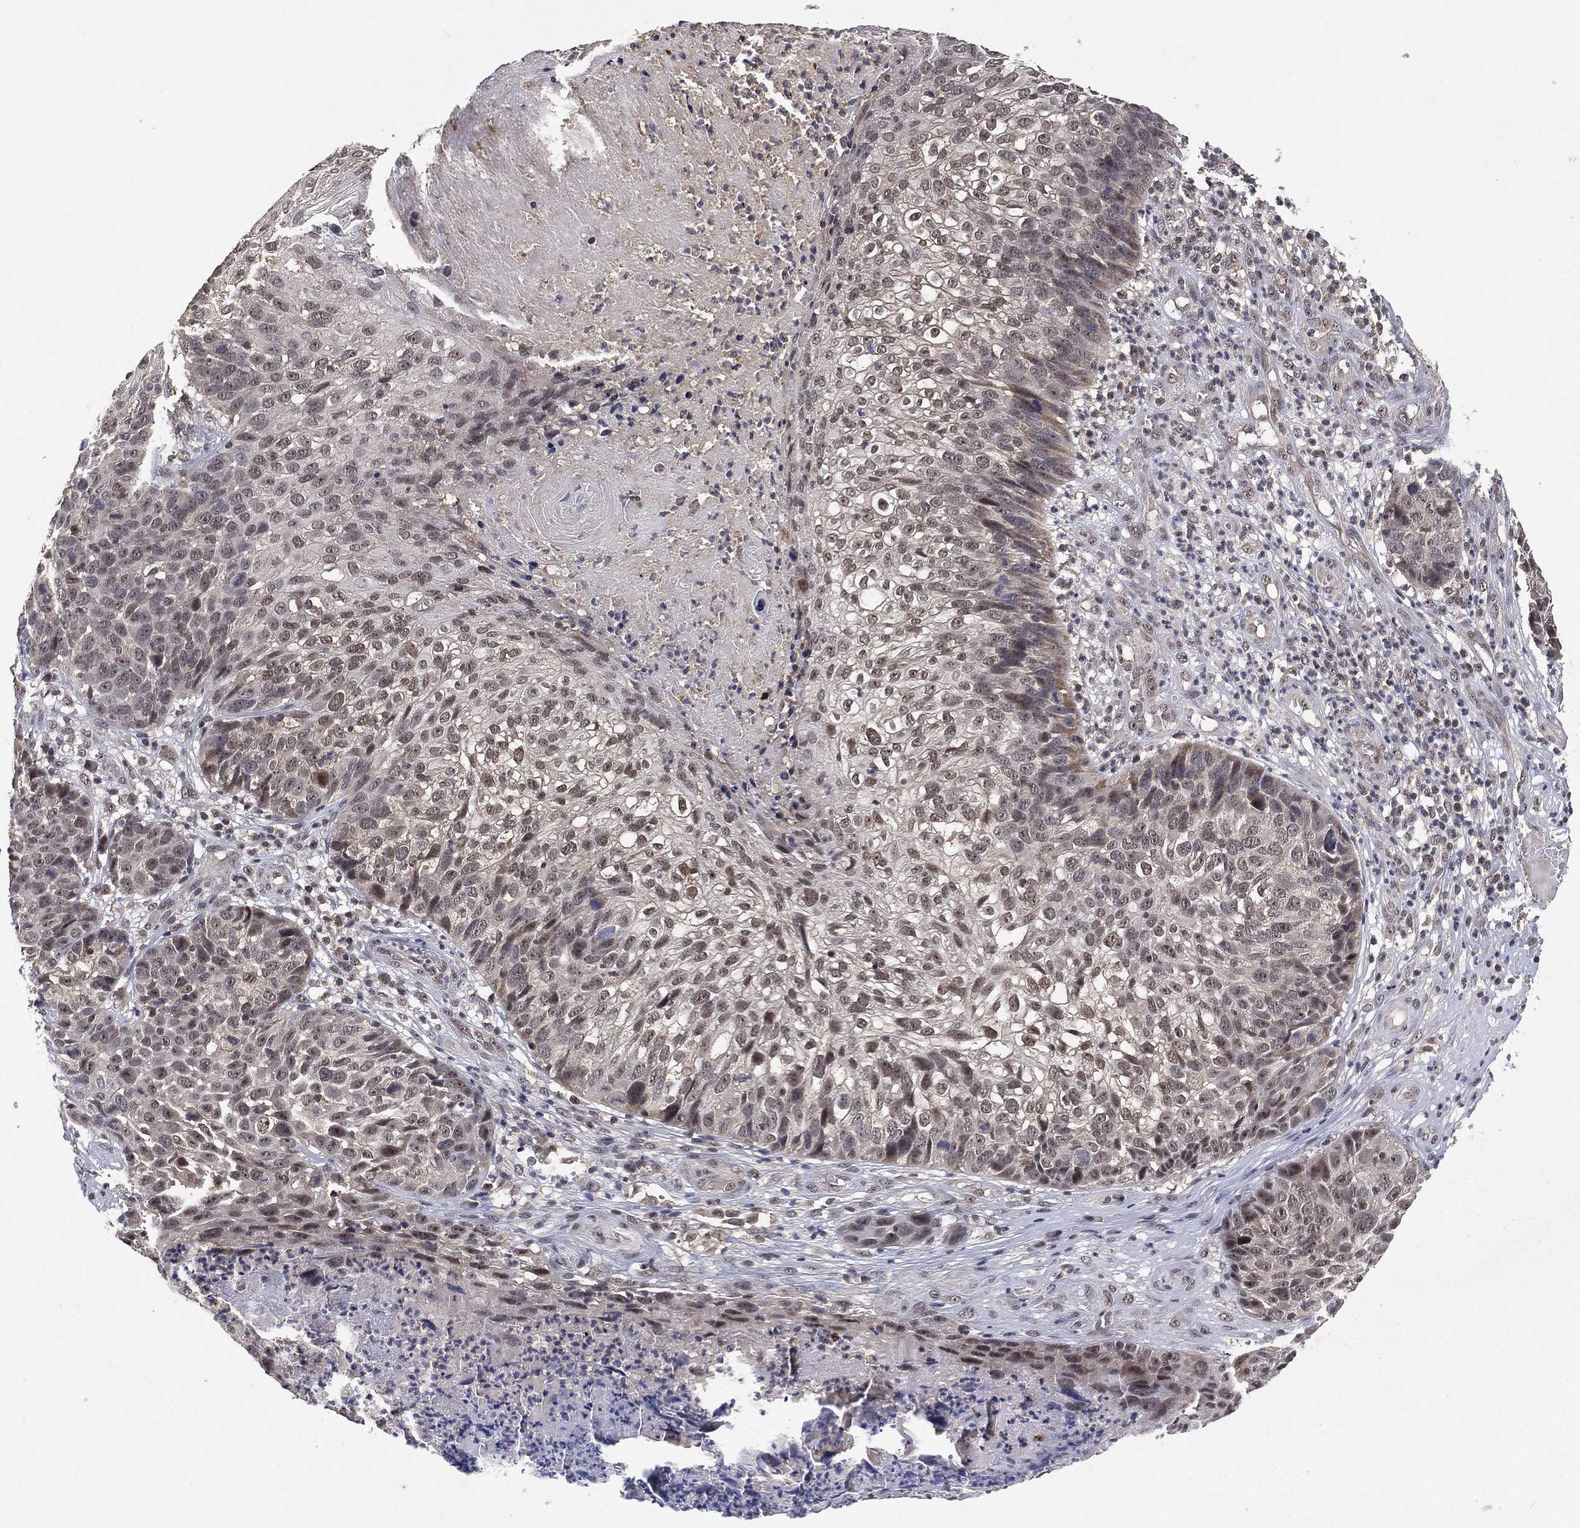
{"staining": {"intensity": "negative", "quantity": "none", "location": "none"}, "tissue": "skin cancer", "cell_type": "Tumor cells", "image_type": "cancer", "snomed": [{"axis": "morphology", "description": "Squamous cell carcinoma, NOS"}, {"axis": "topography", "description": "Skin"}], "caption": "Protein analysis of squamous cell carcinoma (skin) exhibits no significant positivity in tumor cells. The staining was performed using DAB (3,3'-diaminobenzidine) to visualize the protein expression in brown, while the nuclei were stained in blue with hematoxylin (Magnification: 20x).", "gene": "NELFCD", "patient": {"sex": "male", "age": 92}}